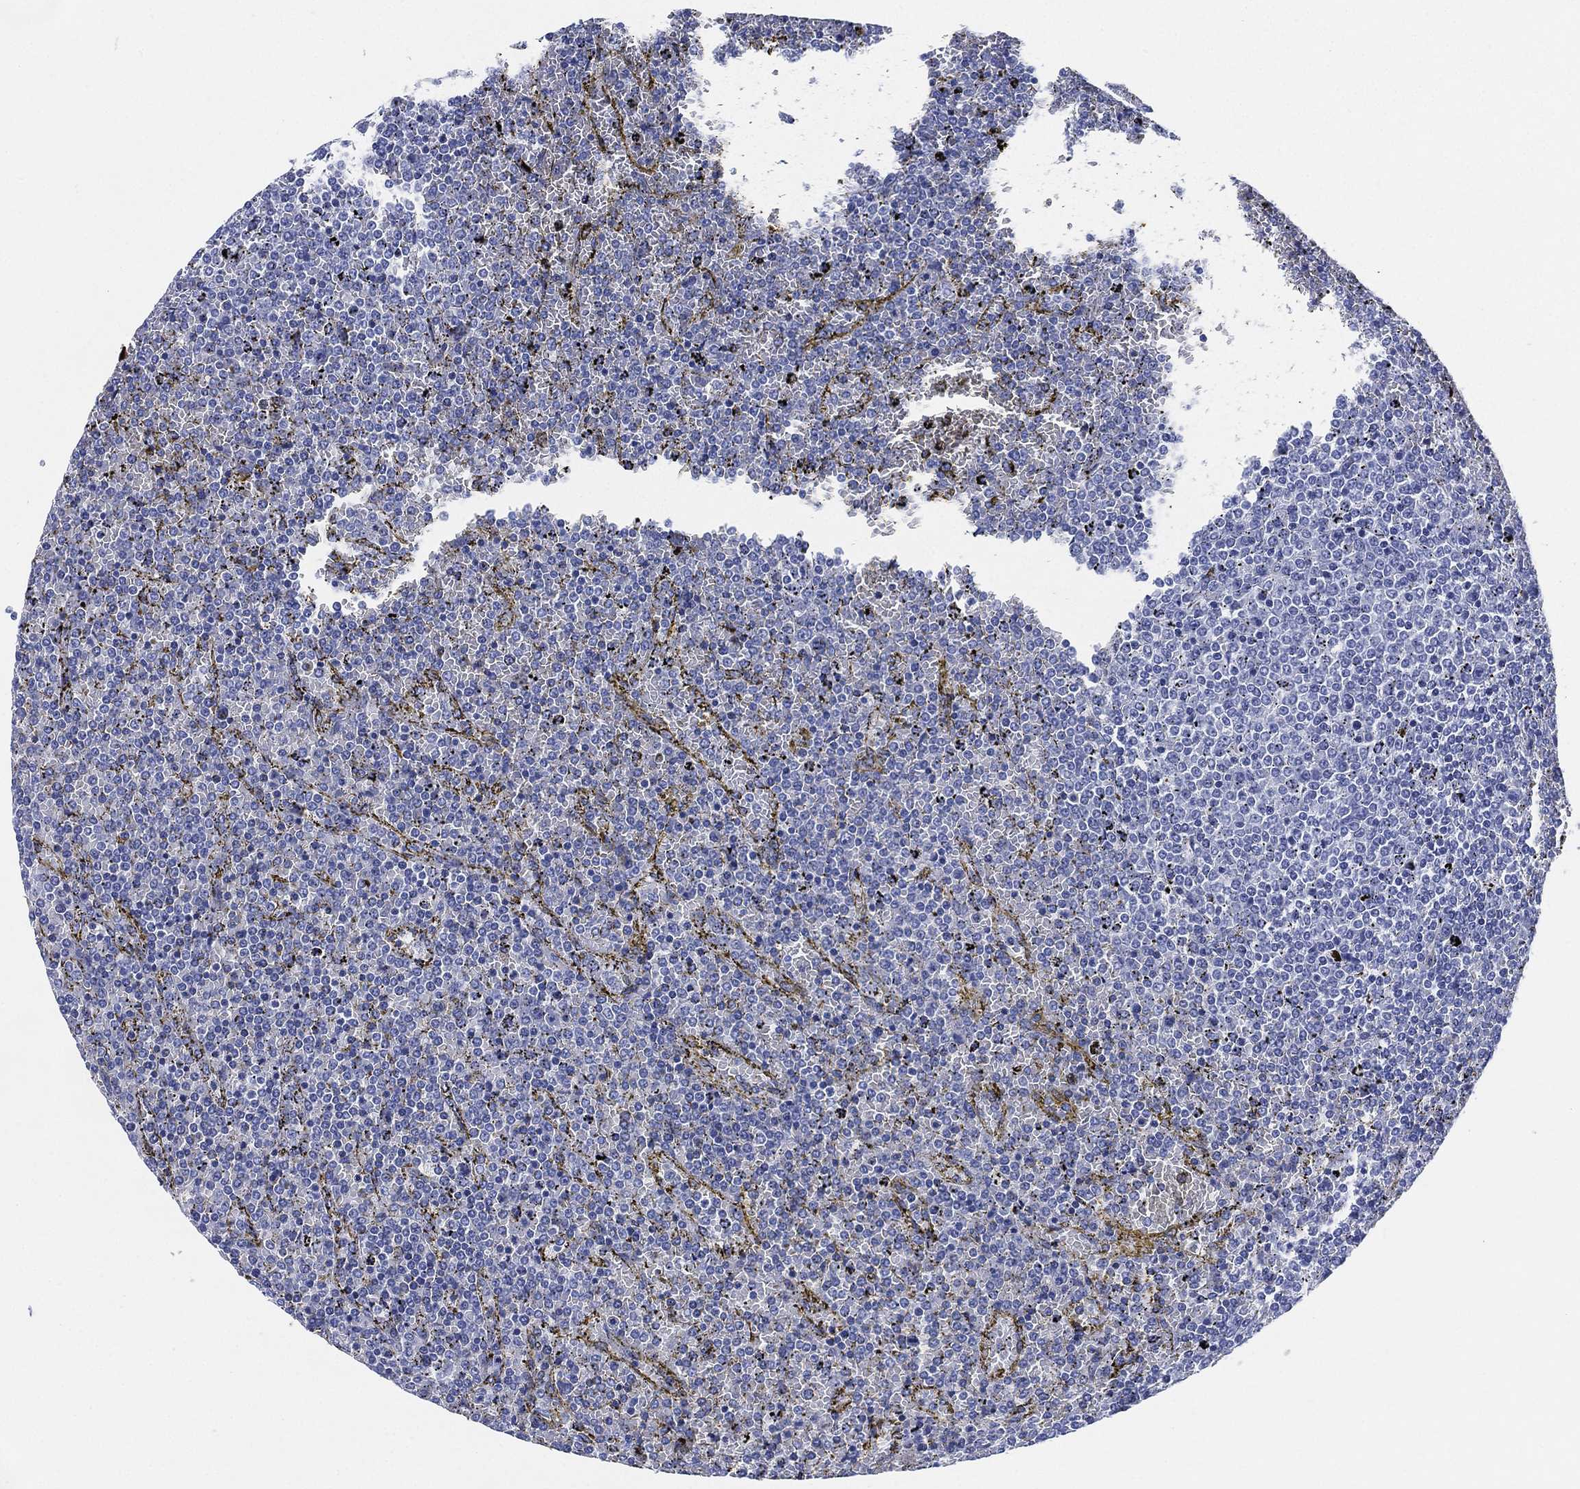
{"staining": {"intensity": "negative", "quantity": "none", "location": "none"}, "tissue": "lymphoma", "cell_type": "Tumor cells", "image_type": "cancer", "snomed": [{"axis": "morphology", "description": "Malignant lymphoma, non-Hodgkin's type, Low grade"}, {"axis": "topography", "description": "Spleen"}], "caption": "This image is of lymphoma stained with immunohistochemistry (IHC) to label a protein in brown with the nuclei are counter-stained blue. There is no positivity in tumor cells. The staining is performed using DAB brown chromogen with nuclei counter-stained in using hematoxylin.", "gene": "CCDC70", "patient": {"sex": "female", "age": 77}}